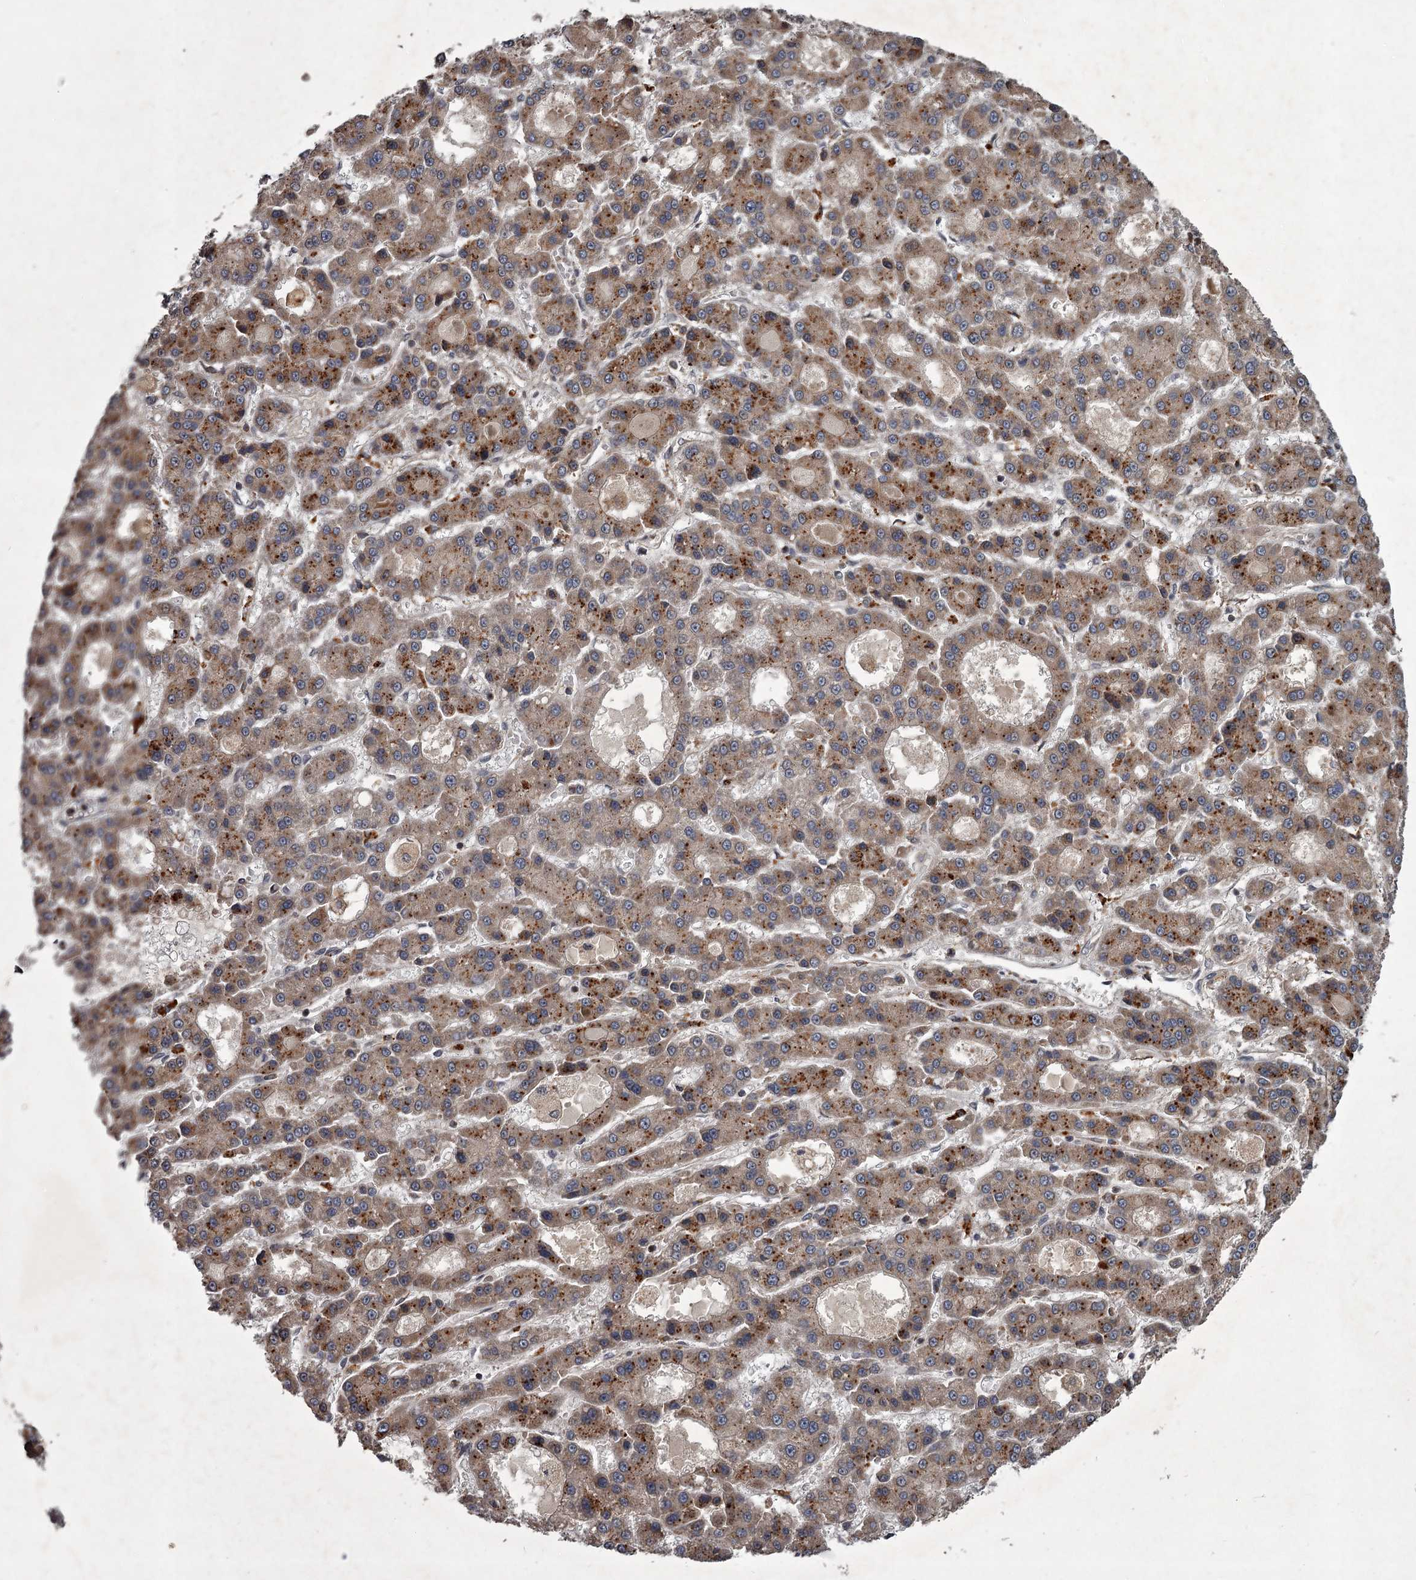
{"staining": {"intensity": "moderate", "quantity": ">75%", "location": "cytoplasmic/membranous"}, "tissue": "liver cancer", "cell_type": "Tumor cells", "image_type": "cancer", "snomed": [{"axis": "morphology", "description": "Carcinoma, Hepatocellular, NOS"}, {"axis": "topography", "description": "Liver"}], "caption": "Liver cancer (hepatocellular carcinoma) stained for a protein (brown) exhibits moderate cytoplasmic/membranous positive staining in about >75% of tumor cells.", "gene": "UNC93B1", "patient": {"sex": "male", "age": 70}}